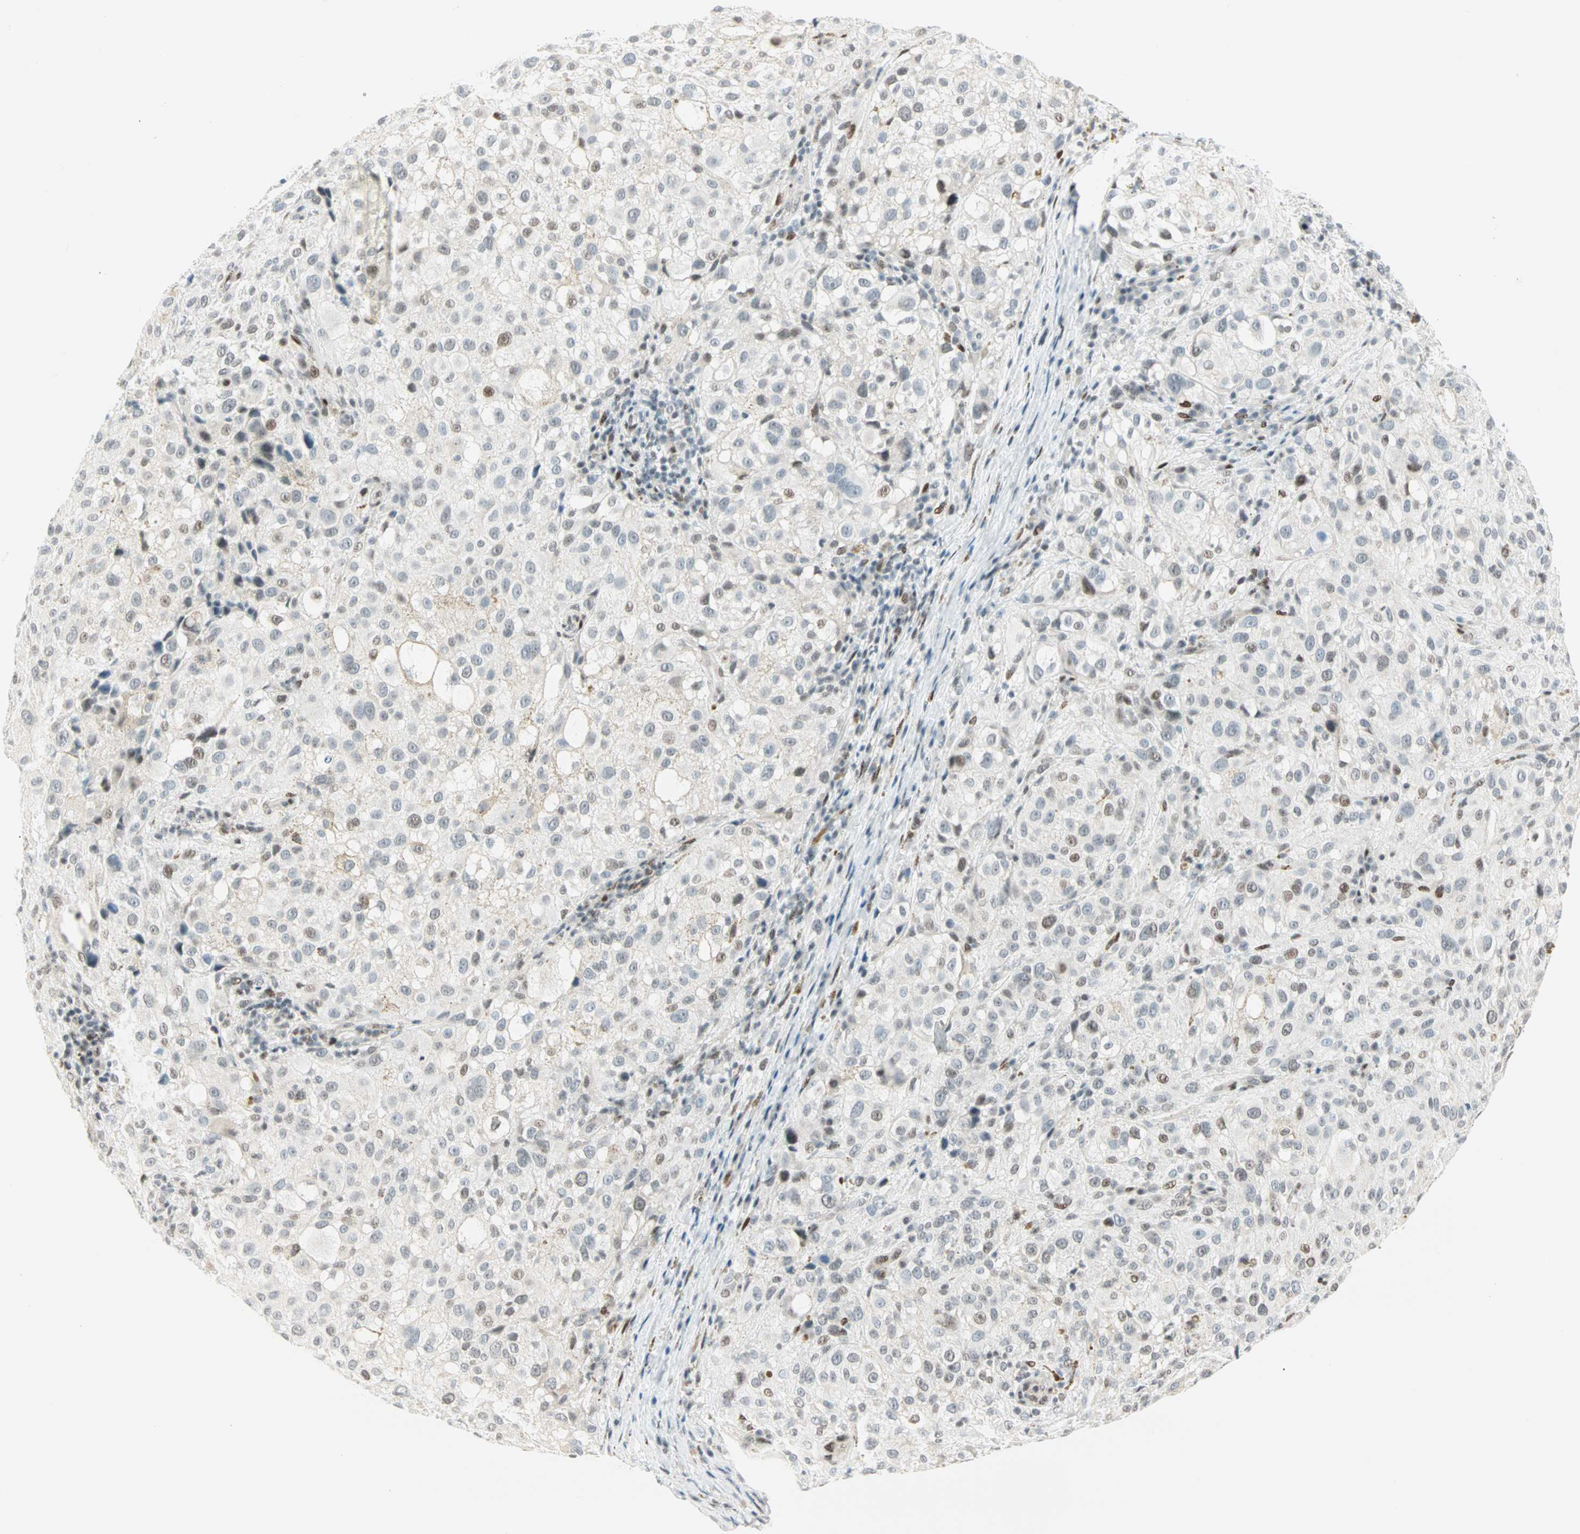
{"staining": {"intensity": "weak", "quantity": "<25%", "location": "none"}, "tissue": "melanoma", "cell_type": "Tumor cells", "image_type": "cancer", "snomed": [{"axis": "morphology", "description": "Necrosis, NOS"}, {"axis": "morphology", "description": "Malignant melanoma, NOS"}, {"axis": "topography", "description": "Skin"}], "caption": "An image of human malignant melanoma is negative for staining in tumor cells.", "gene": "PKNOX1", "patient": {"sex": "female", "age": 87}}